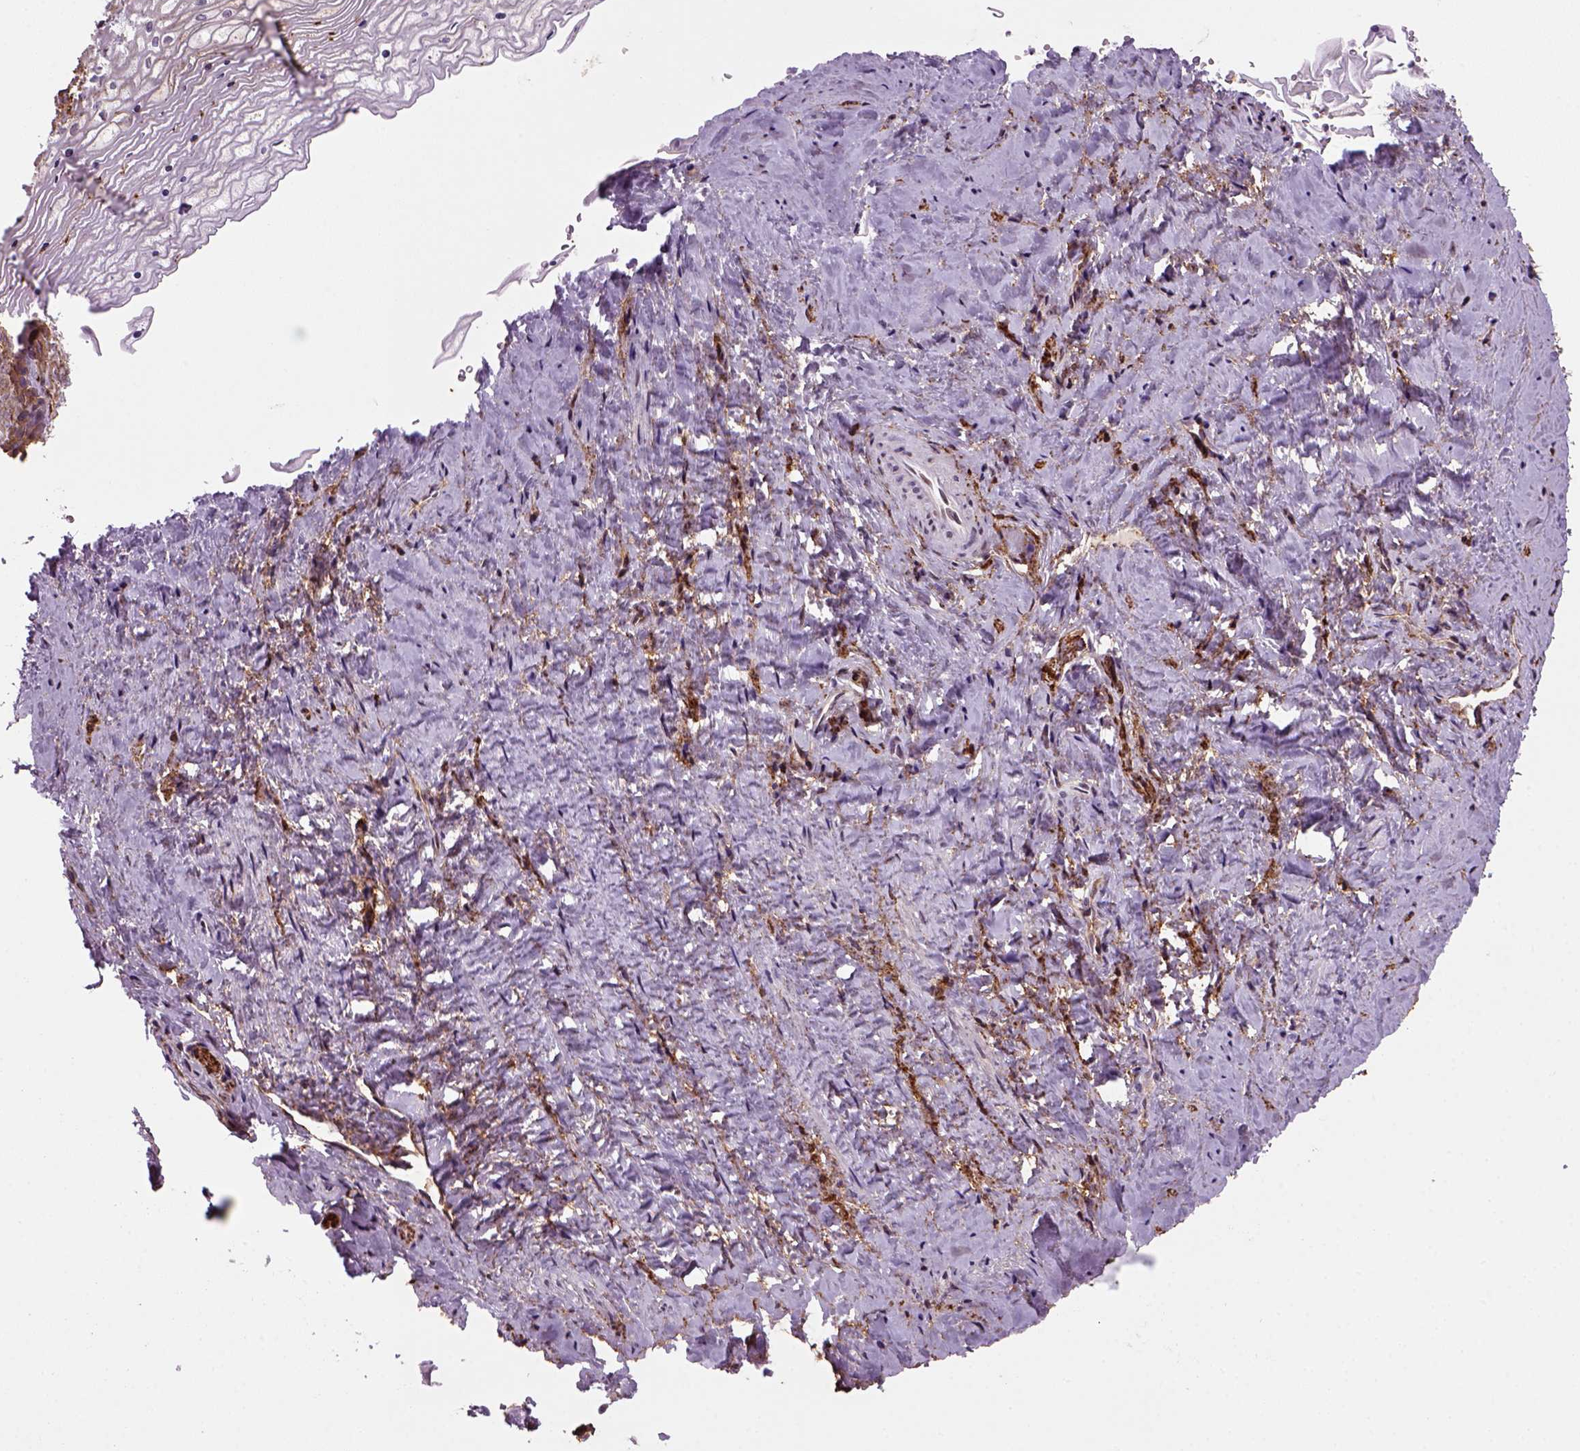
{"staining": {"intensity": "moderate", "quantity": ">75%", "location": "cytoplasmic/membranous"}, "tissue": "vagina", "cell_type": "Squamous epithelial cells", "image_type": "normal", "snomed": [{"axis": "morphology", "description": "Normal tissue, NOS"}, {"axis": "topography", "description": "Vagina"}], "caption": "An IHC histopathology image of normal tissue is shown. Protein staining in brown highlights moderate cytoplasmic/membranous positivity in vagina within squamous epithelial cells.", "gene": "MARCKS", "patient": {"sex": "female", "age": 45}}